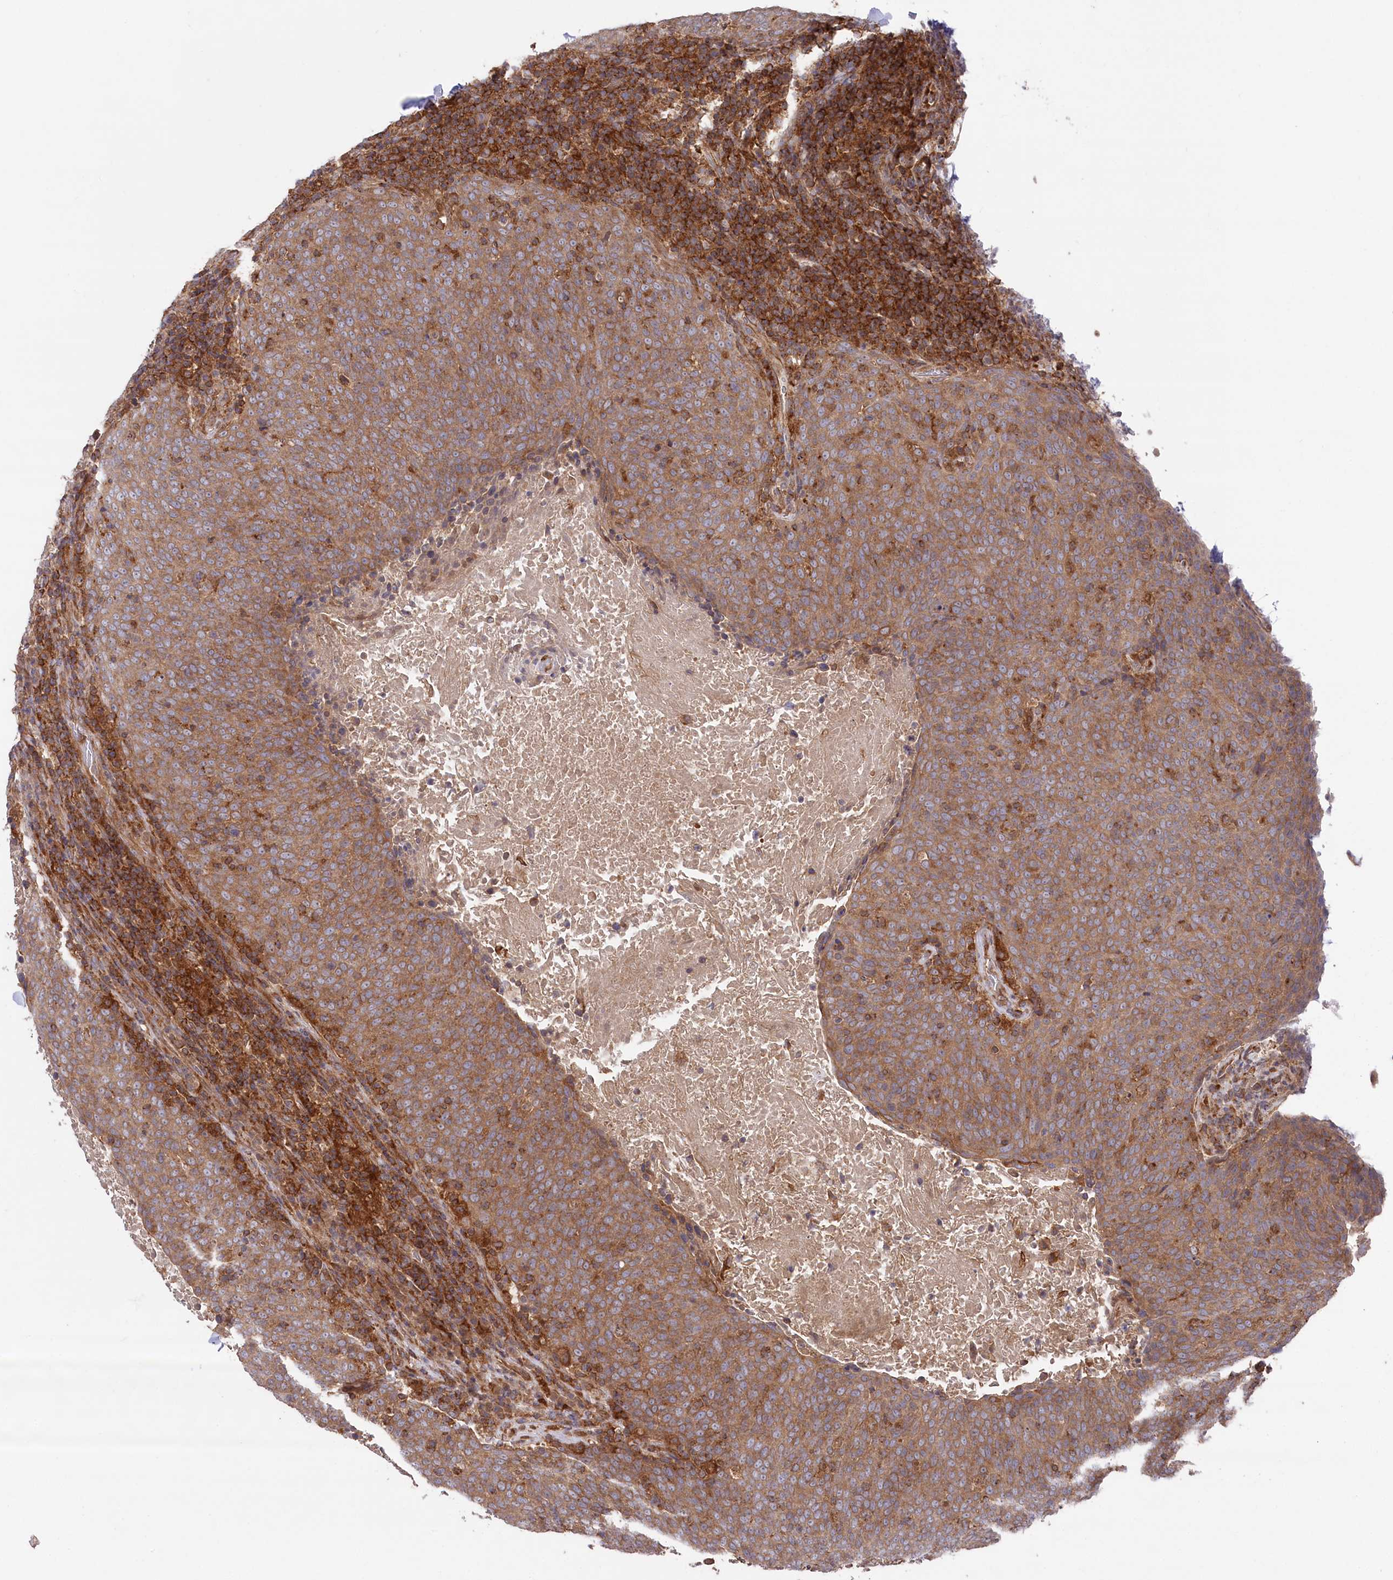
{"staining": {"intensity": "moderate", "quantity": ">75%", "location": "cytoplasmic/membranous"}, "tissue": "head and neck cancer", "cell_type": "Tumor cells", "image_type": "cancer", "snomed": [{"axis": "morphology", "description": "Squamous cell carcinoma, NOS"}, {"axis": "morphology", "description": "Squamous cell carcinoma, metastatic, NOS"}, {"axis": "topography", "description": "Lymph node"}, {"axis": "topography", "description": "Head-Neck"}], "caption": "A brown stain labels moderate cytoplasmic/membranous expression of a protein in human head and neck squamous cell carcinoma tumor cells.", "gene": "PPP1R21", "patient": {"sex": "male", "age": 62}}